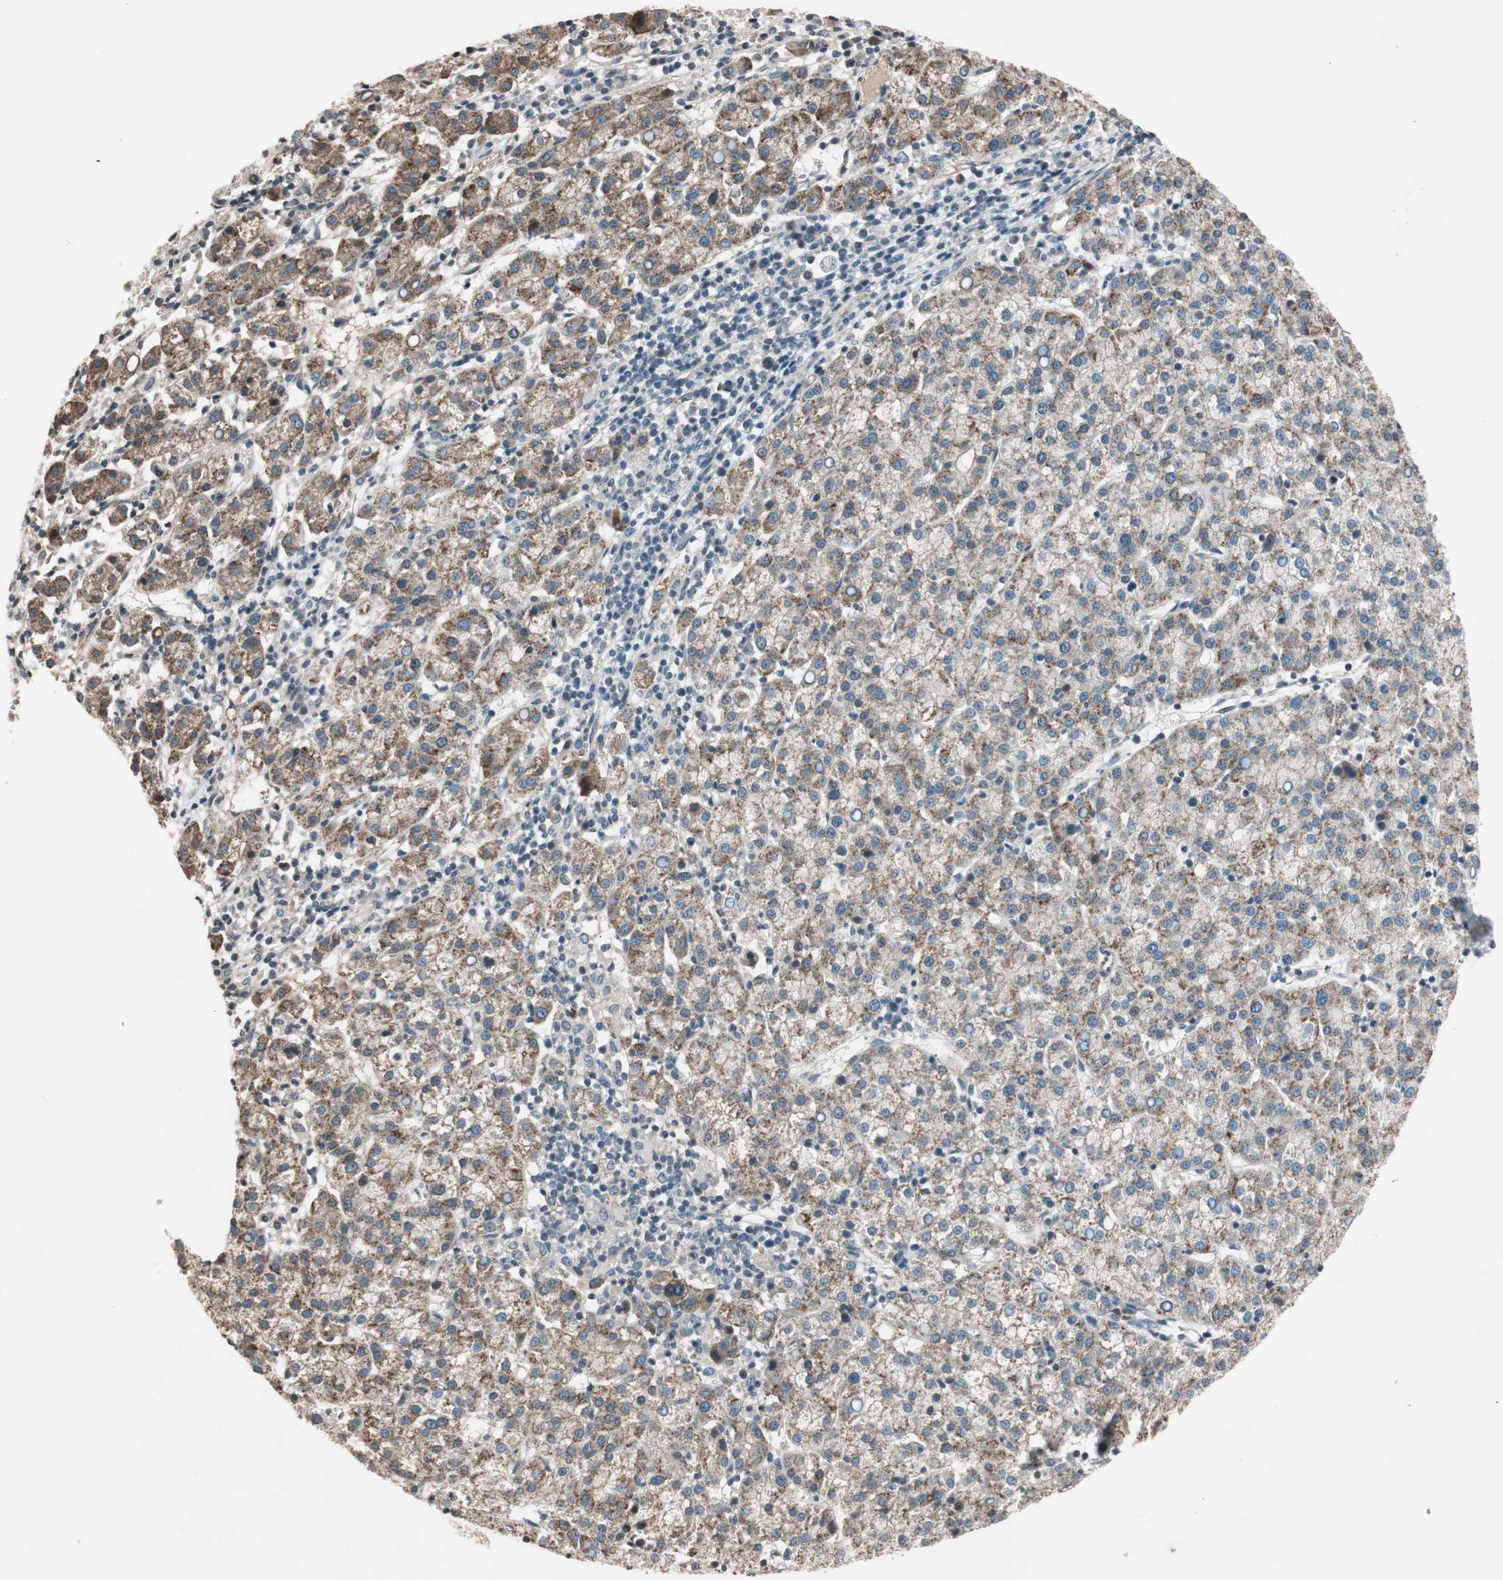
{"staining": {"intensity": "moderate", "quantity": ">75%", "location": "cytoplasmic/membranous"}, "tissue": "liver cancer", "cell_type": "Tumor cells", "image_type": "cancer", "snomed": [{"axis": "morphology", "description": "Carcinoma, Hepatocellular, NOS"}, {"axis": "topography", "description": "Liver"}], "caption": "Liver hepatocellular carcinoma was stained to show a protein in brown. There is medium levels of moderate cytoplasmic/membranous expression in about >75% of tumor cells.", "gene": "GCLM", "patient": {"sex": "female", "age": 58}}